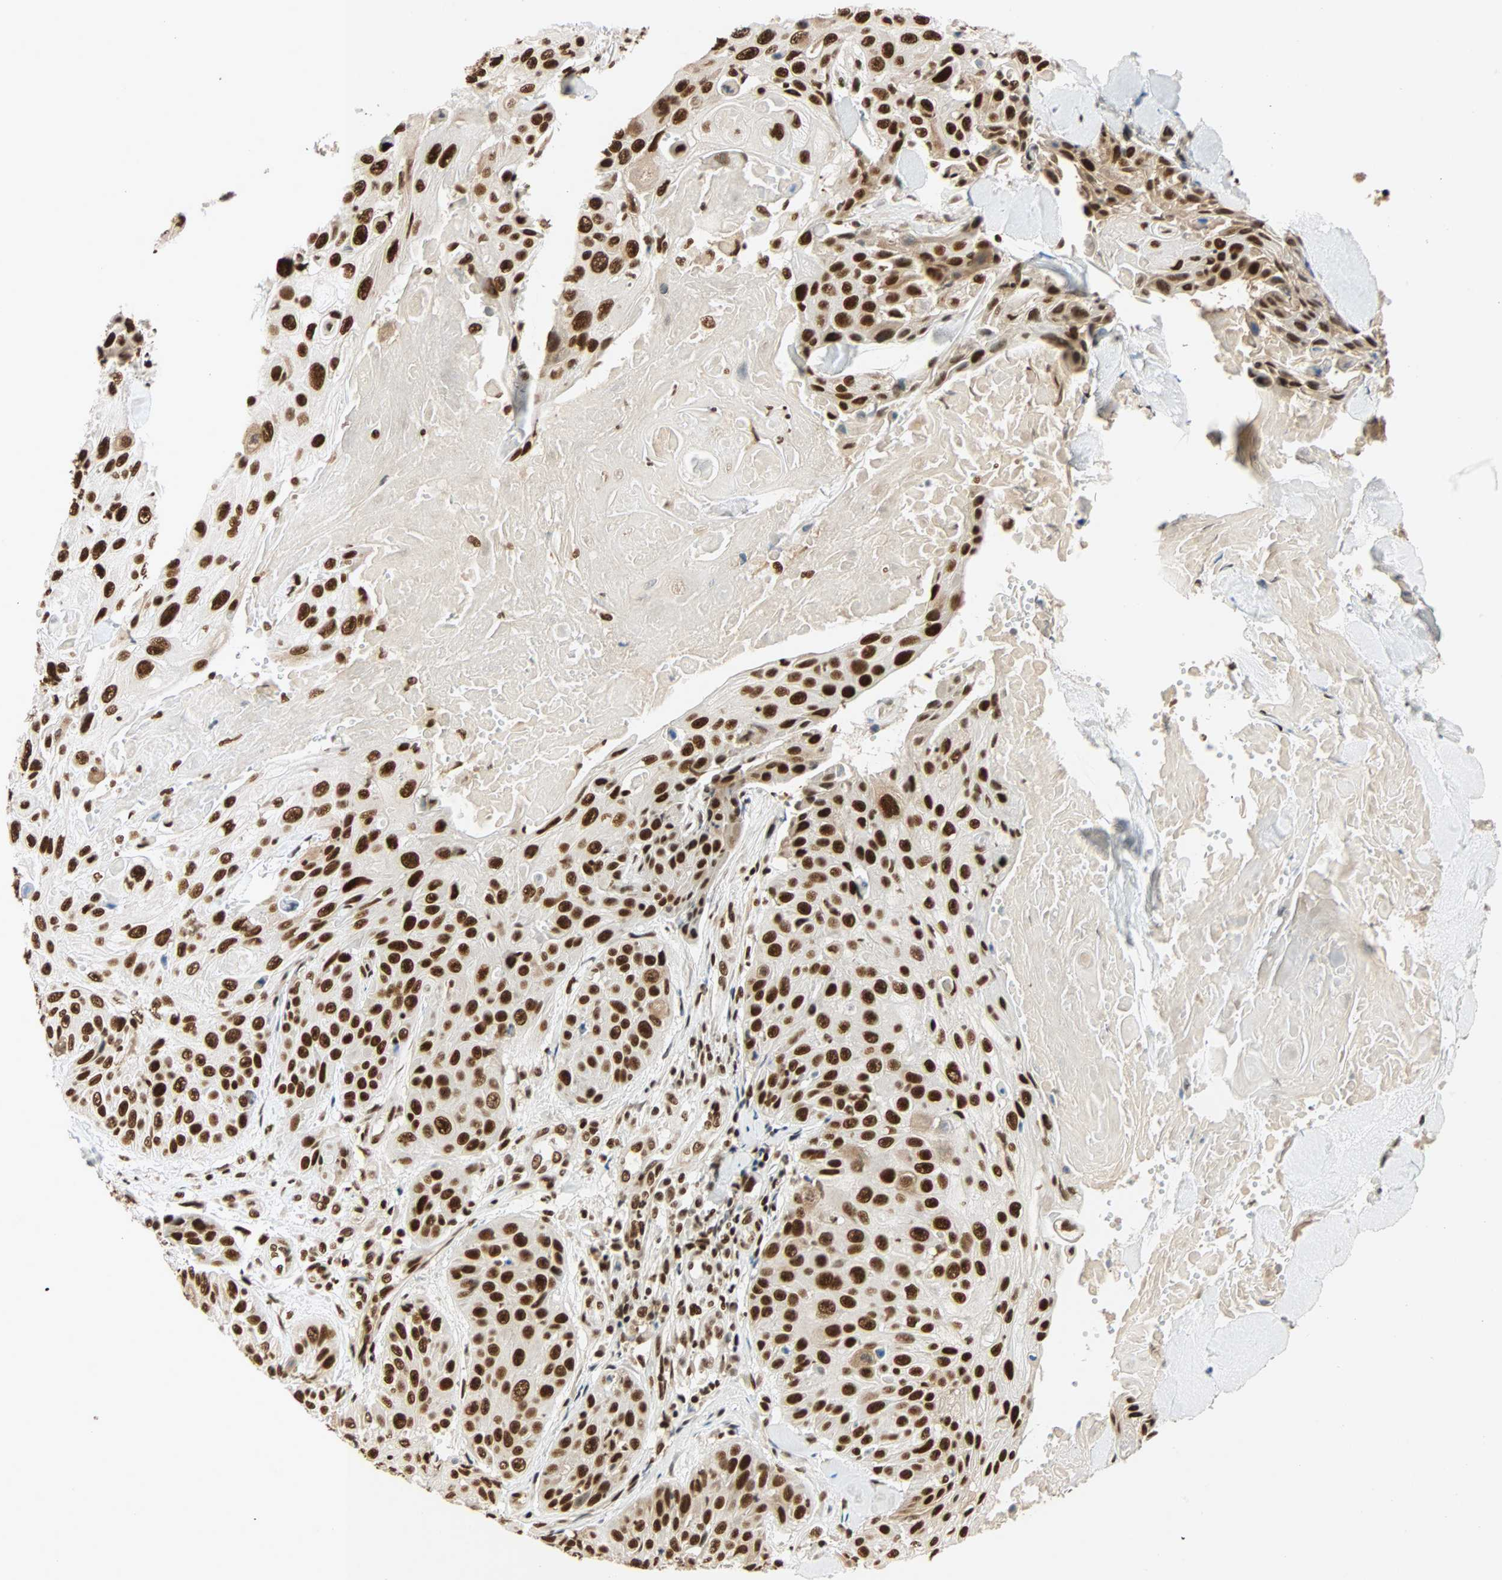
{"staining": {"intensity": "strong", "quantity": ">75%", "location": "nuclear"}, "tissue": "skin cancer", "cell_type": "Tumor cells", "image_type": "cancer", "snomed": [{"axis": "morphology", "description": "Squamous cell carcinoma, NOS"}, {"axis": "topography", "description": "Skin"}], "caption": "This micrograph exhibits IHC staining of squamous cell carcinoma (skin), with high strong nuclear staining in approximately >75% of tumor cells.", "gene": "CDK12", "patient": {"sex": "male", "age": 86}}